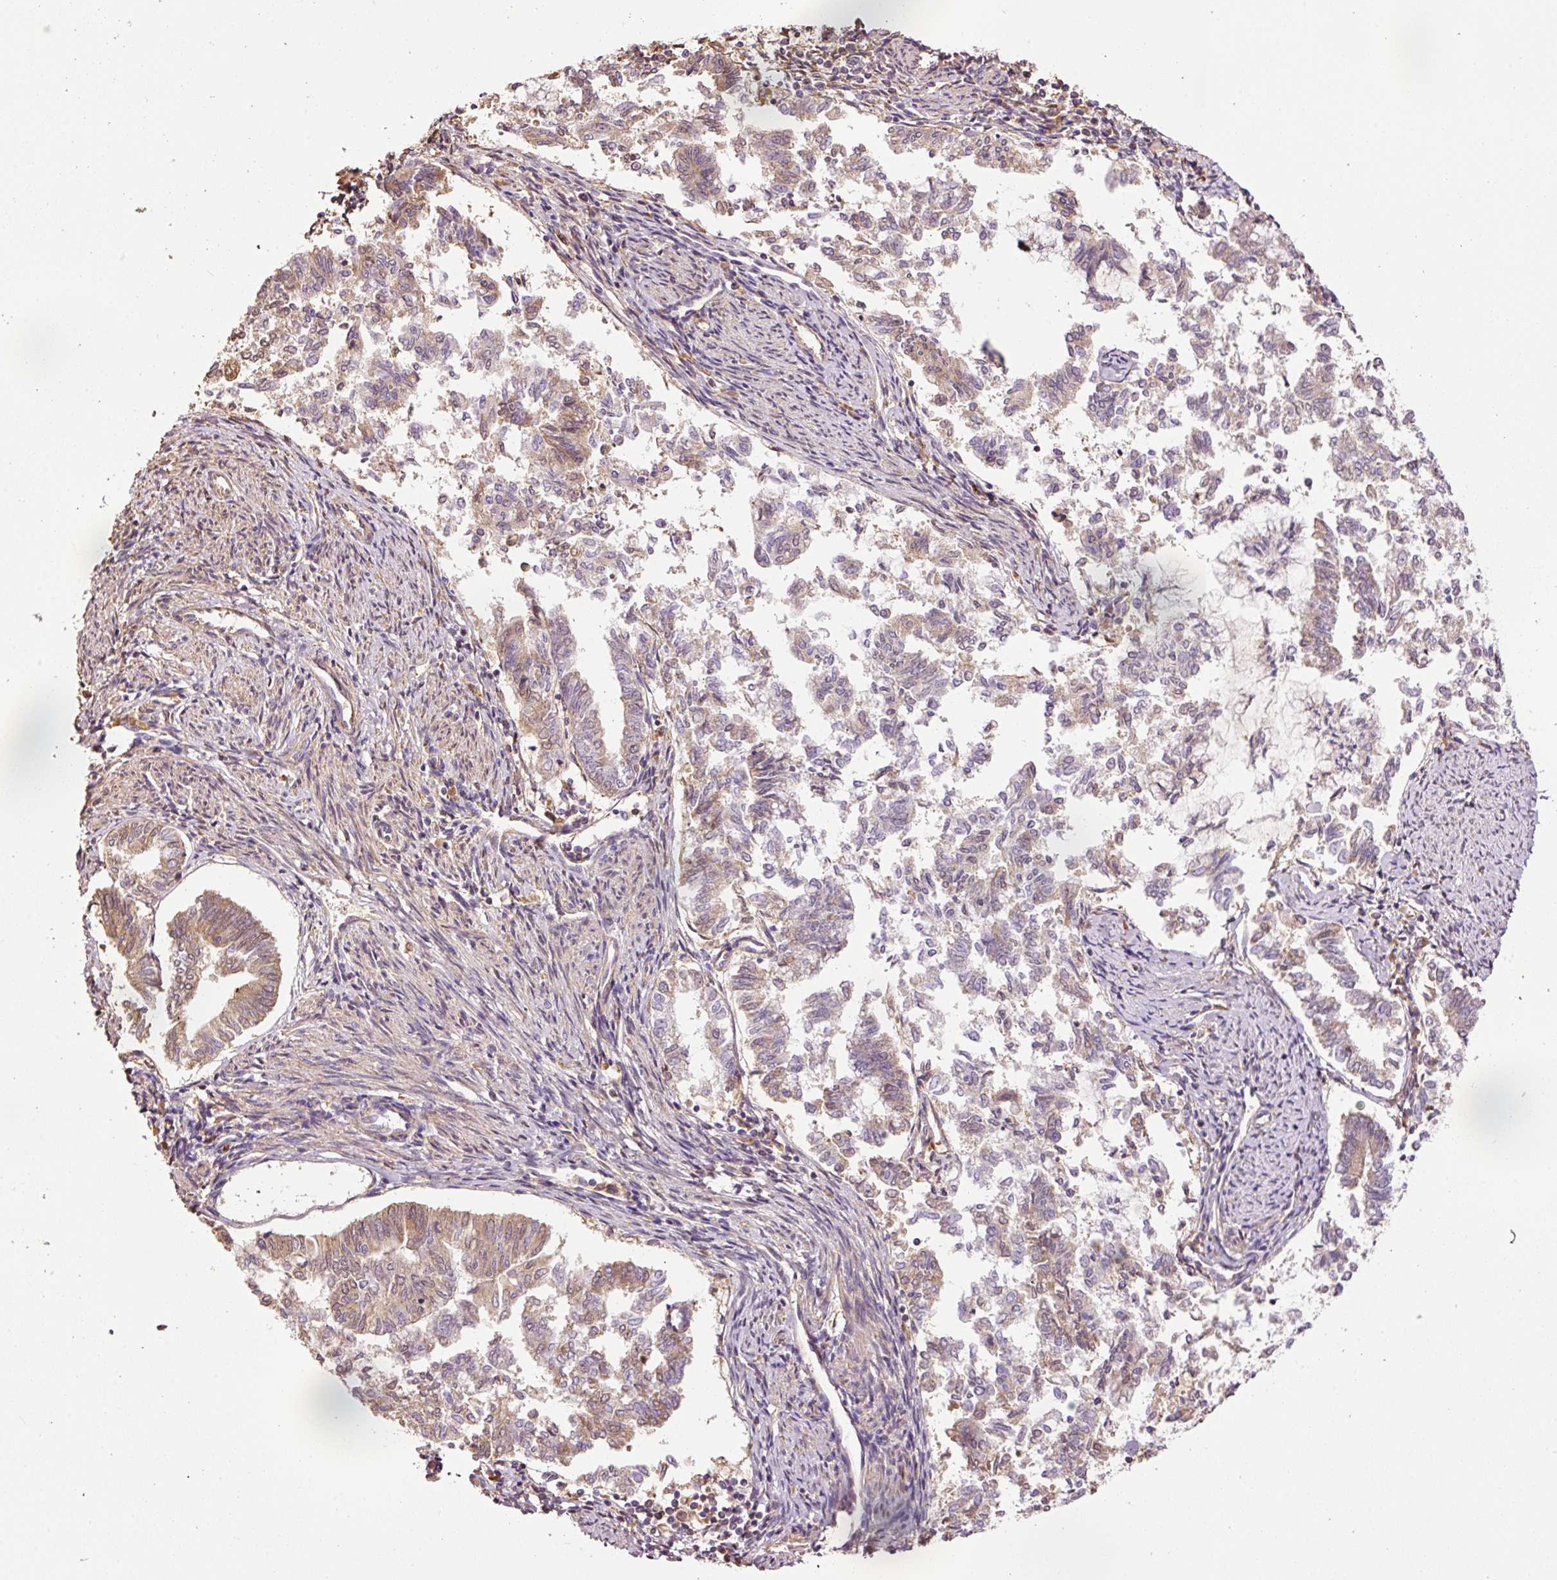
{"staining": {"intensity": "weak", "quantity": "25%-75%", "location": "cytoplasmic/membranous,nuclear"}, "tissue": "endometrial cancer", "cell_type": "Tumor cells", "image_type": "cancer", "snomed": [{"axis": "morphology", "description": "Adenocarcinoma, NOS"}, {"axis": "topography", "description": "Endometrium"}], "caption": "IHC of adenocarcinoma (endometrial) demonstrates low levels of weak cytoplasmic/membranous and nuclear staining in approximately 25%-75% of tumor cells. (DAB IHC, brown staining for protein, blue staining for nuclei).", "gene": "NID2", "patient": {"sex": "female", "age": 79}}